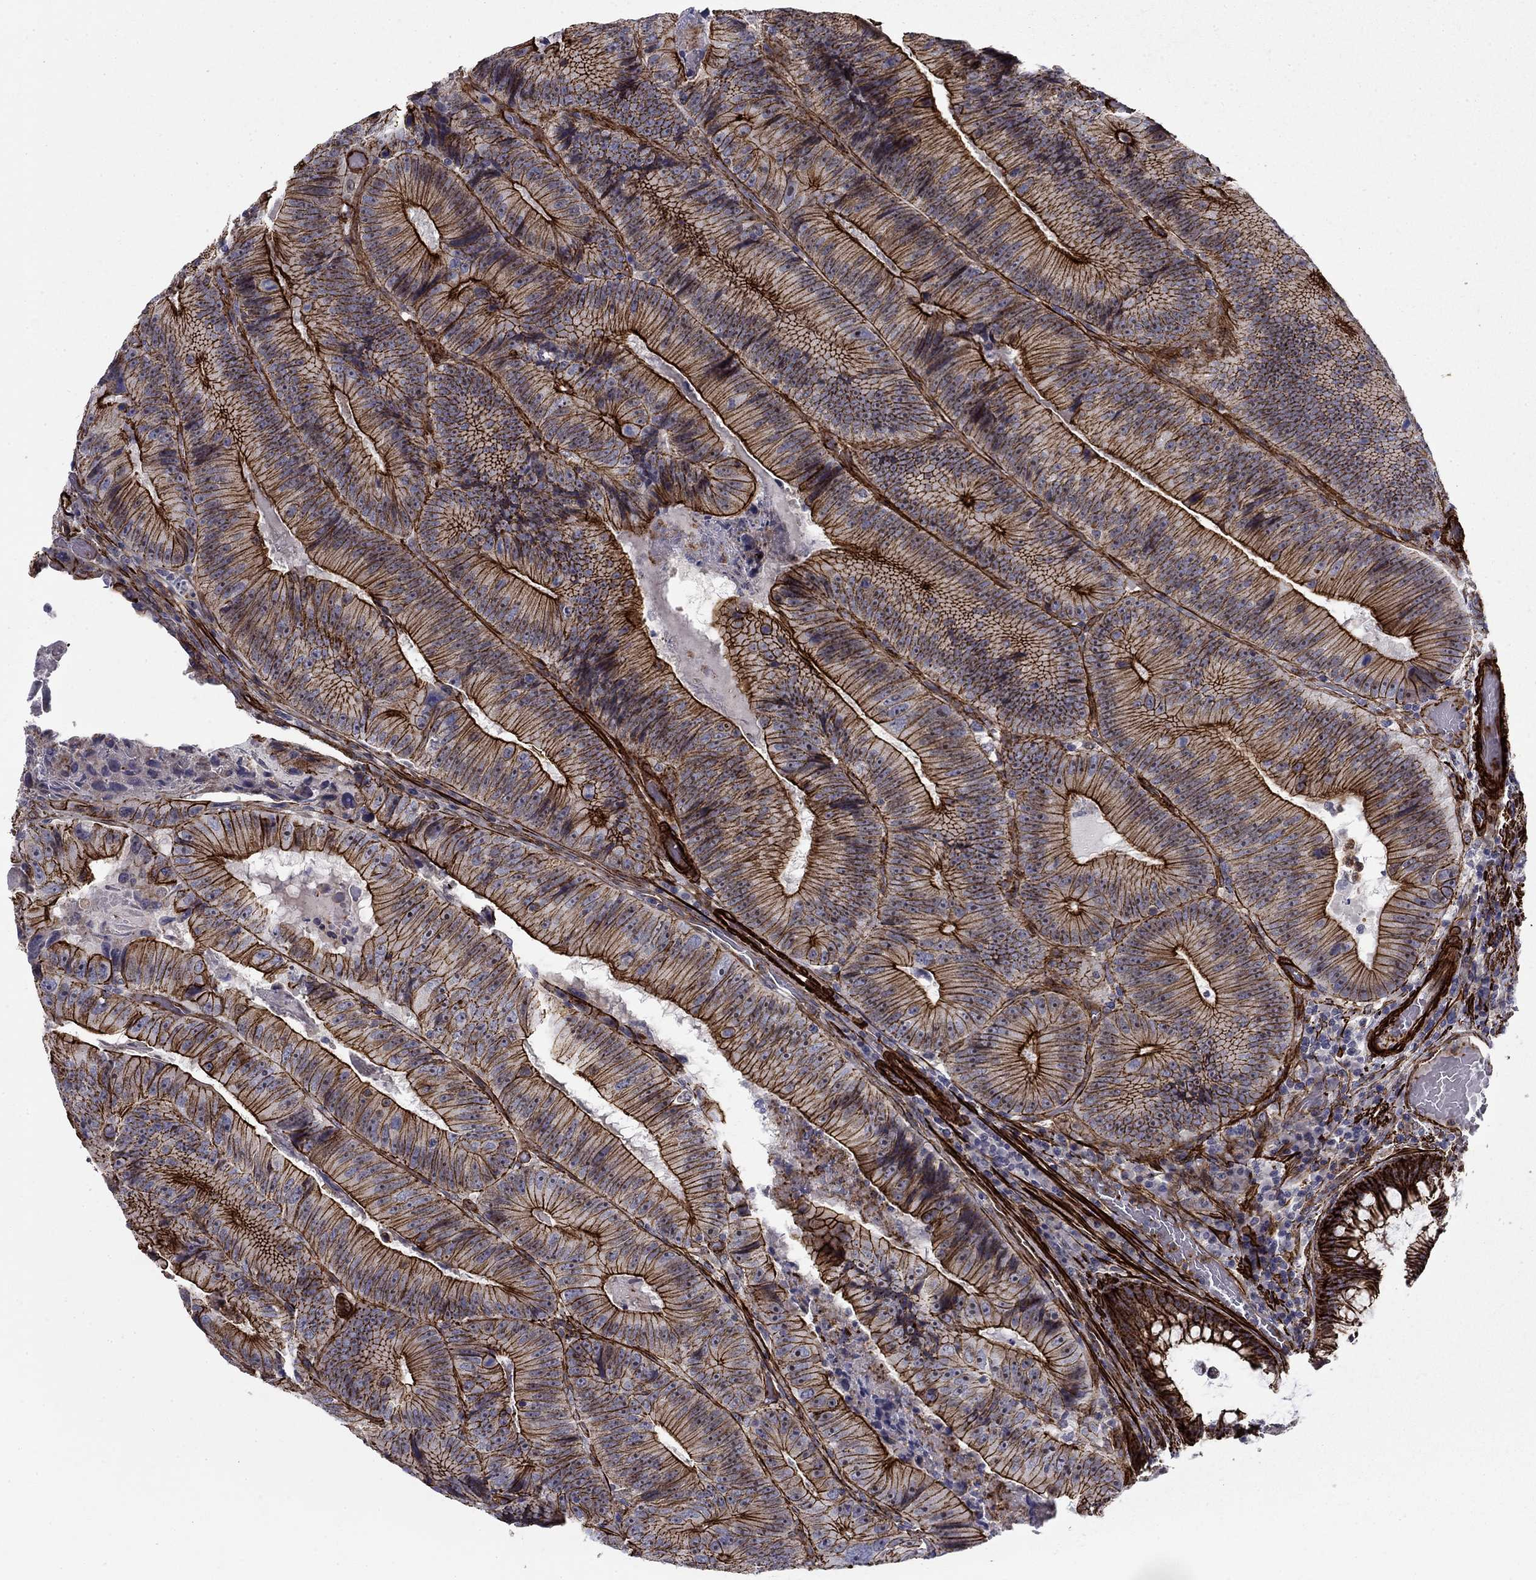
{"staining": {"intensity": "strong", "quantity": ">75%", "location": "cytoplasmic/membranous"}, "tissue": "colorectal cancer", "cell_type": "Tumor cells", "image_type": "cancer", "snomed": [{"axis": "morphology", "description": "Adenocarcinoma, NOS"}, {"axis": "topography", "description": "Colon"}], "caption": "Immunohistochemistry of colorectal cancer (adenocarcinoma) displays high levels of strong cytoplasmic/membranous positivity in about >75% of tumor cells.", "gene": "KRBA1", "patient": {"sex": "female", "age": 86}}